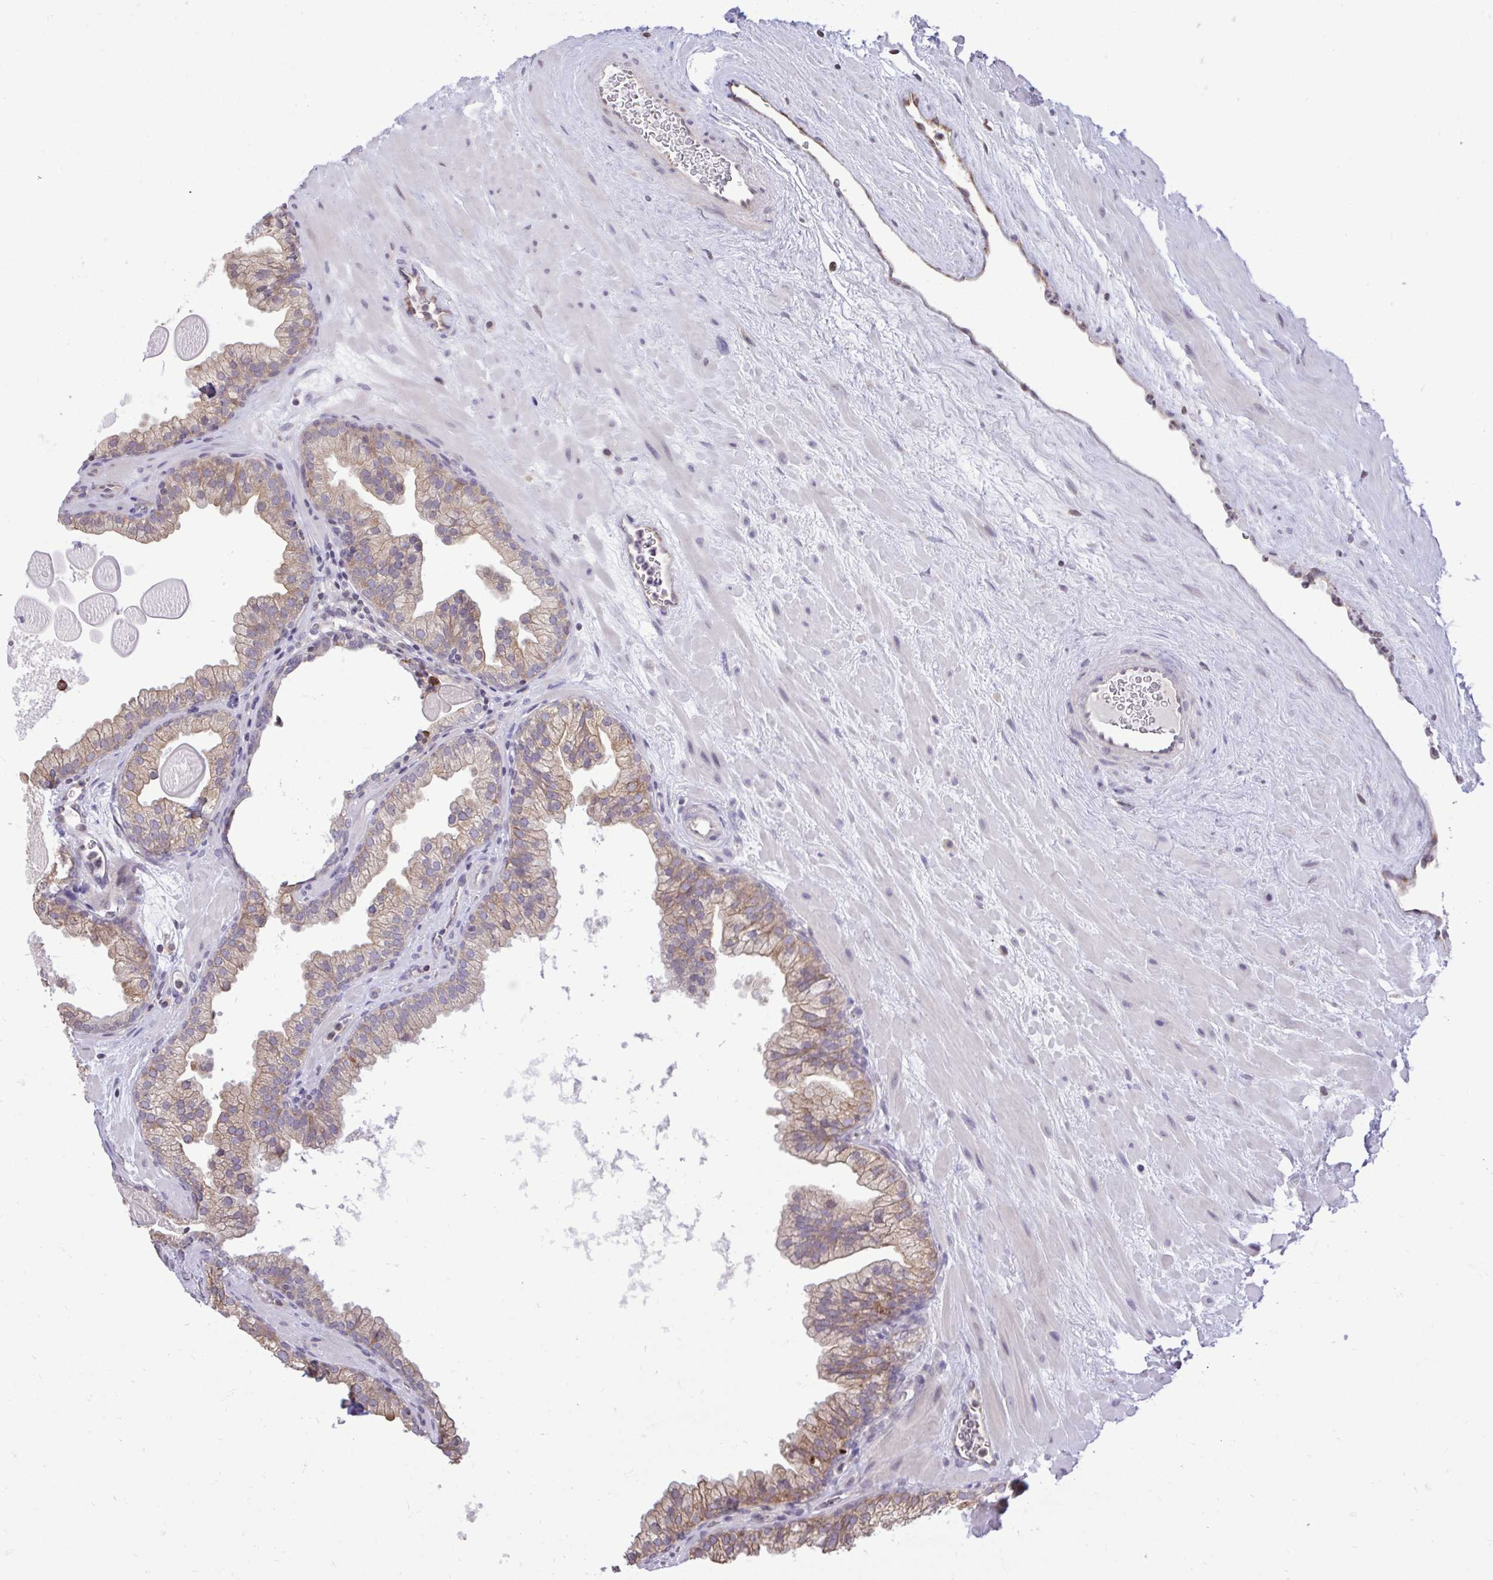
{"staining": {"intensity": "weak", "quantity": ">75%", "location": "cytoplasmic/membranous"}, "tissue": "prostate", "cell_type": "Glandular cells", "image_type": "normal", "snomed": [{"axis": "morphology", "description": "Normal tissue, NOS"}, {"axis": "topography", "description": "Prostate"}, {"axis": "topography", "description": "Peripheral nerve tissue"}], "caption": "Human prostate stained with a protein marker demonstrates weak staining in glandular cells.", "gene": "METTL9", "patient": {"sex": "male", "age": 61}}